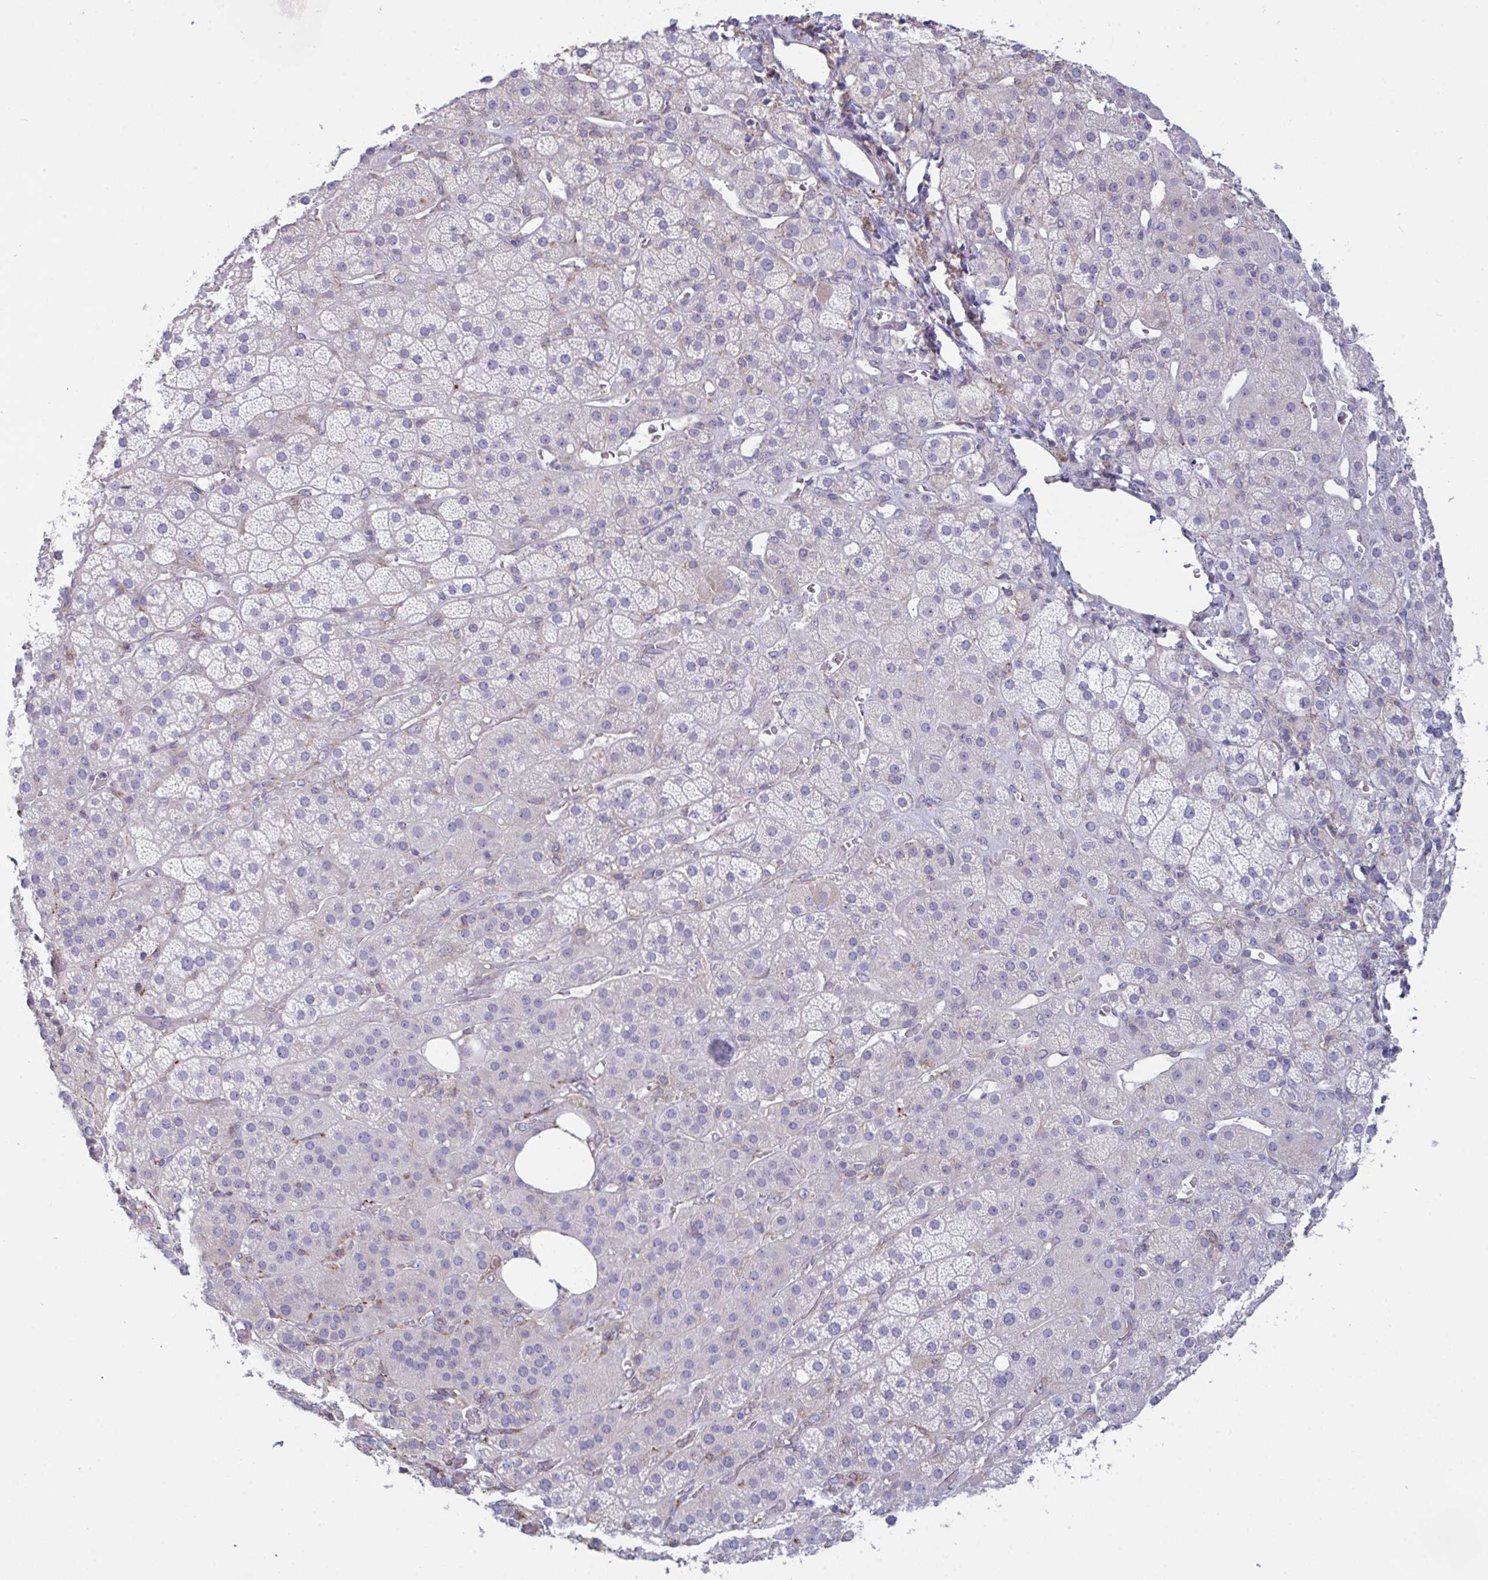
{"staining": {"intensity": "weak", "quantity": "<25%", "location": "cytoplasmic/membranous"}, "tissue": "adrenal gland", "cell_type": "Glandular cells", "image_type": "normal", "snomed": [{"axis": "morphology", "description": "Normal tissue, NOS"}, {"axis": "topography", "description": "Adrenal gland"}], "caption": "DAB (3,3'-diaminobenzidine) immunohistochemical staining of normal adrenal gland exhibits no significant staining in glandular cells.", "gene": "MYMK", "patient": {"sex": "male", "age": 57}}